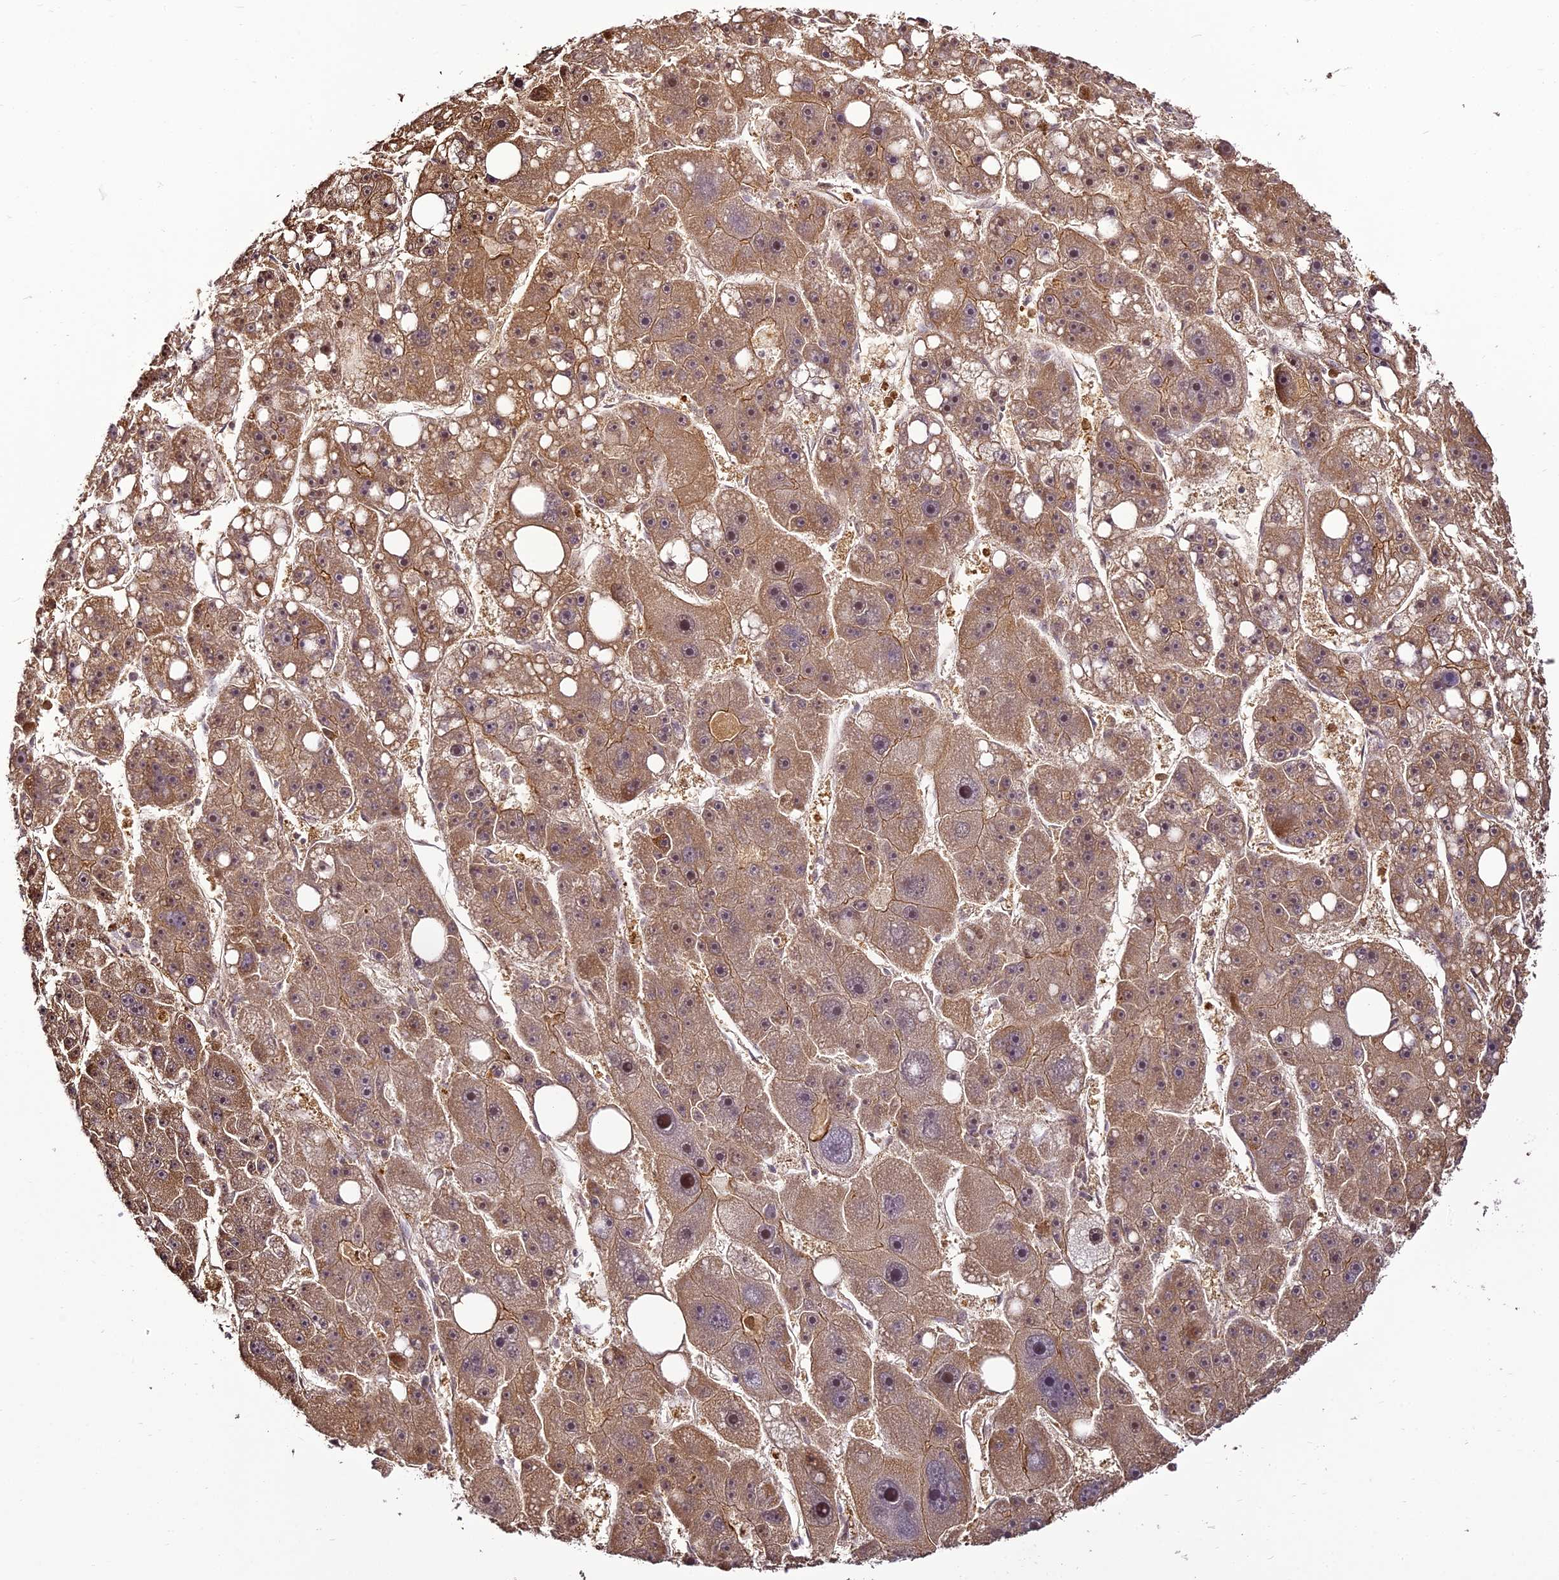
{"staining": {"intensity": "moderate", "quantity": ">75%", "location": "cytoplasmic/membranous"}, "tissue": "liver cancer", "cell_type": "Tumor cells", "image_type": "cancer", "snomed": [{"axis": "morphology", "description": "Carcinoma, Hepatocellular, NOS"}, {"axis": "topography", "description": "Liver"}], "caption": "Liver cancer tissue demonstrates moderate cytoplasmic/membranous positivity in approximately >75% of tumor cells Immunohistochemistry (ihc) stains the protein in brown and the nuclei are stained blue.", "gene": "BCDIN3D", "patient": {"sex": "female", "age": 61}}